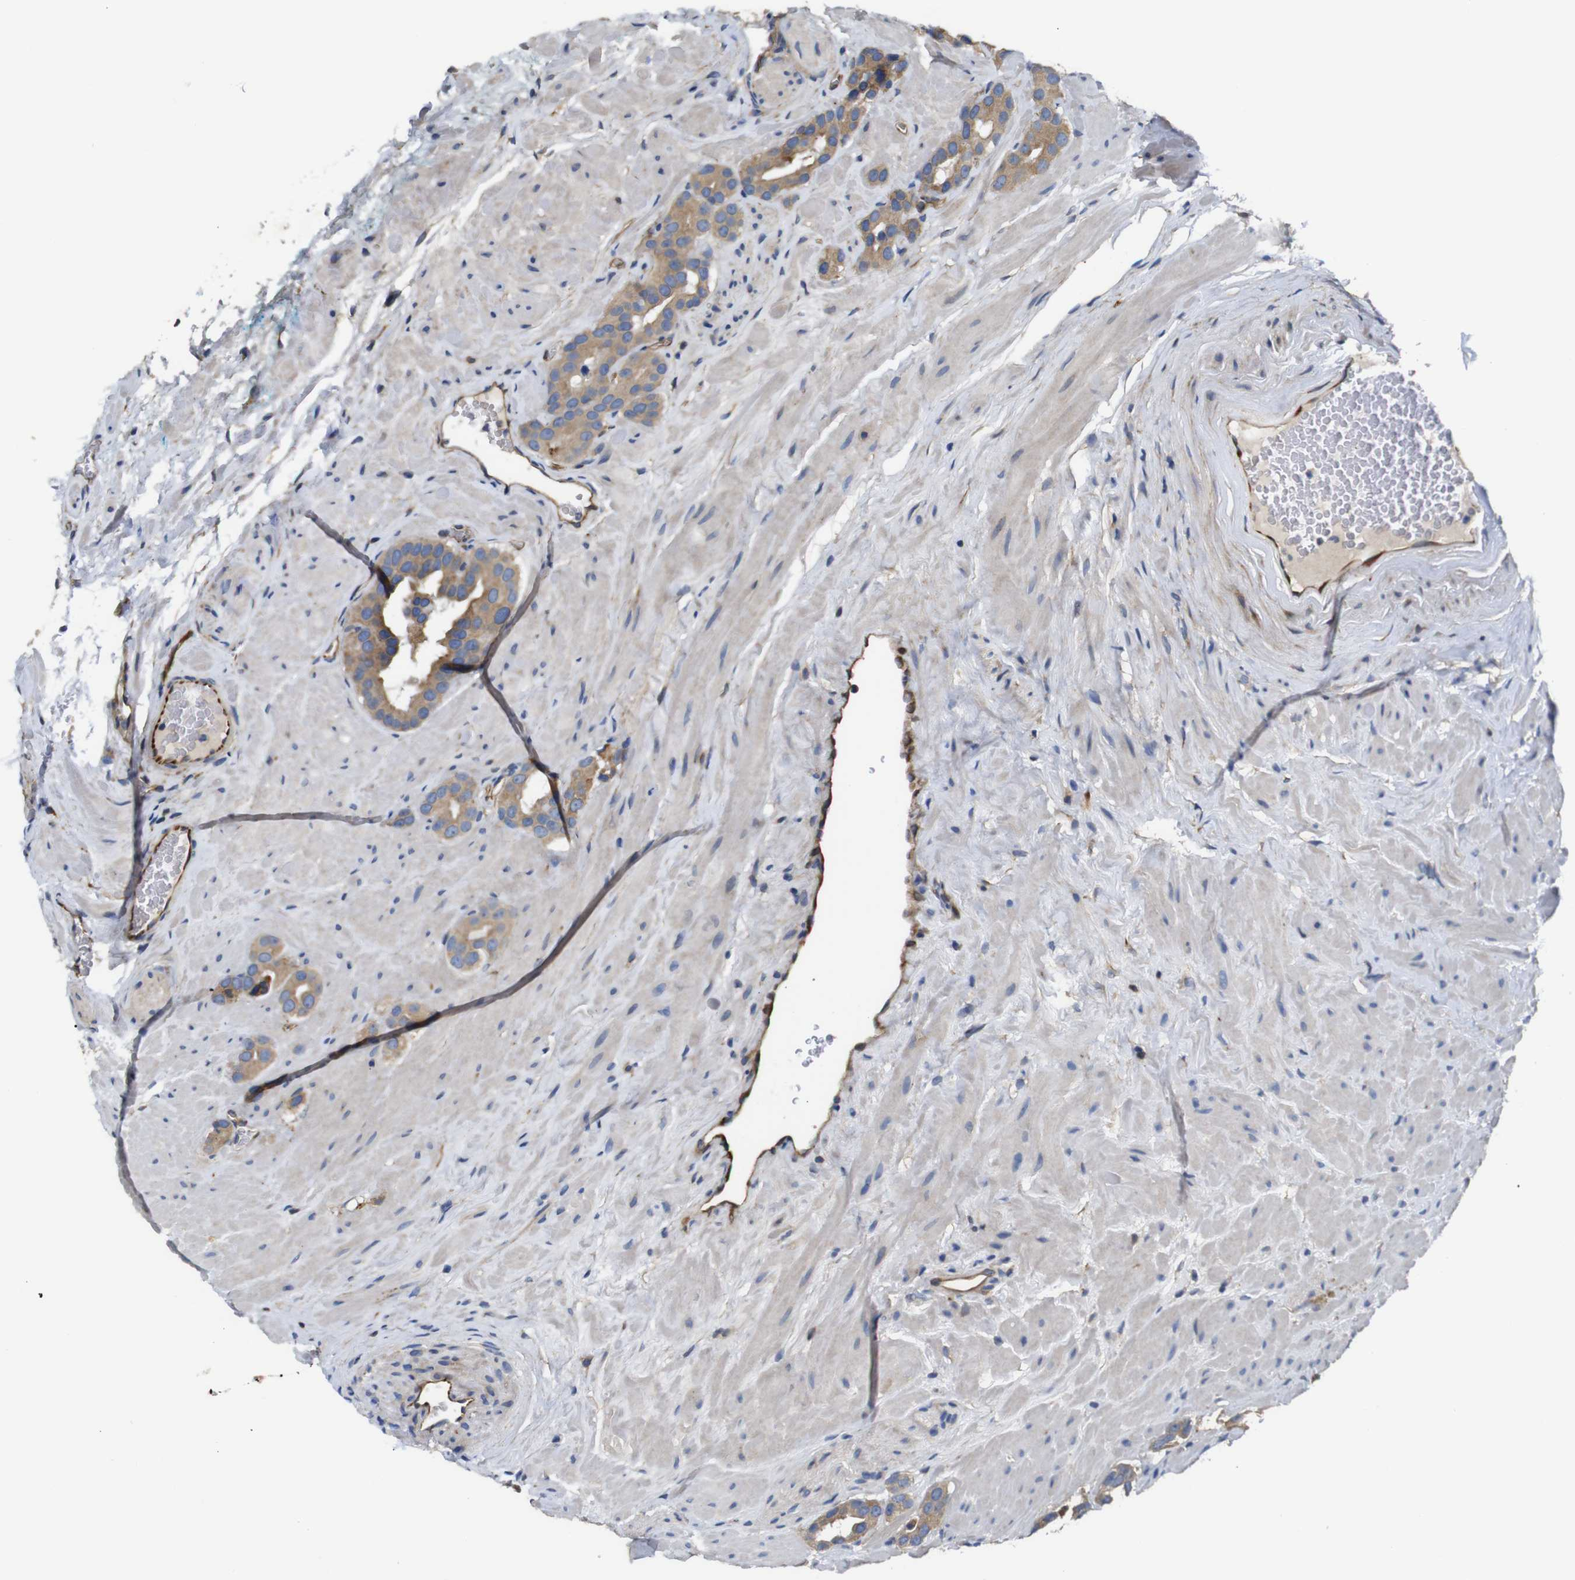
{"staining": {"intensity": "moderate", "quantity": ">75%", "location": "cytoplasmic/membranous"}, "tissue": "prostate cancer", "cell_type": "Tumor cells", "image_type": "cancer", "snomed": [{"axis": "morphology", "description": "Adenocarcinoma, High grade"}, {"axis": "topography", "description": "Prostate"}], "caption": "This photomicrograph demonstrates immunohistochemistry staining of adenocarcinoma (high-grade) (prostate), with medium moderate cytoplasmic/membranous positivity in about >75% of tumor cells.", "gene": "UBE2G2", "patient": {"sex": "male", "age": 64}}